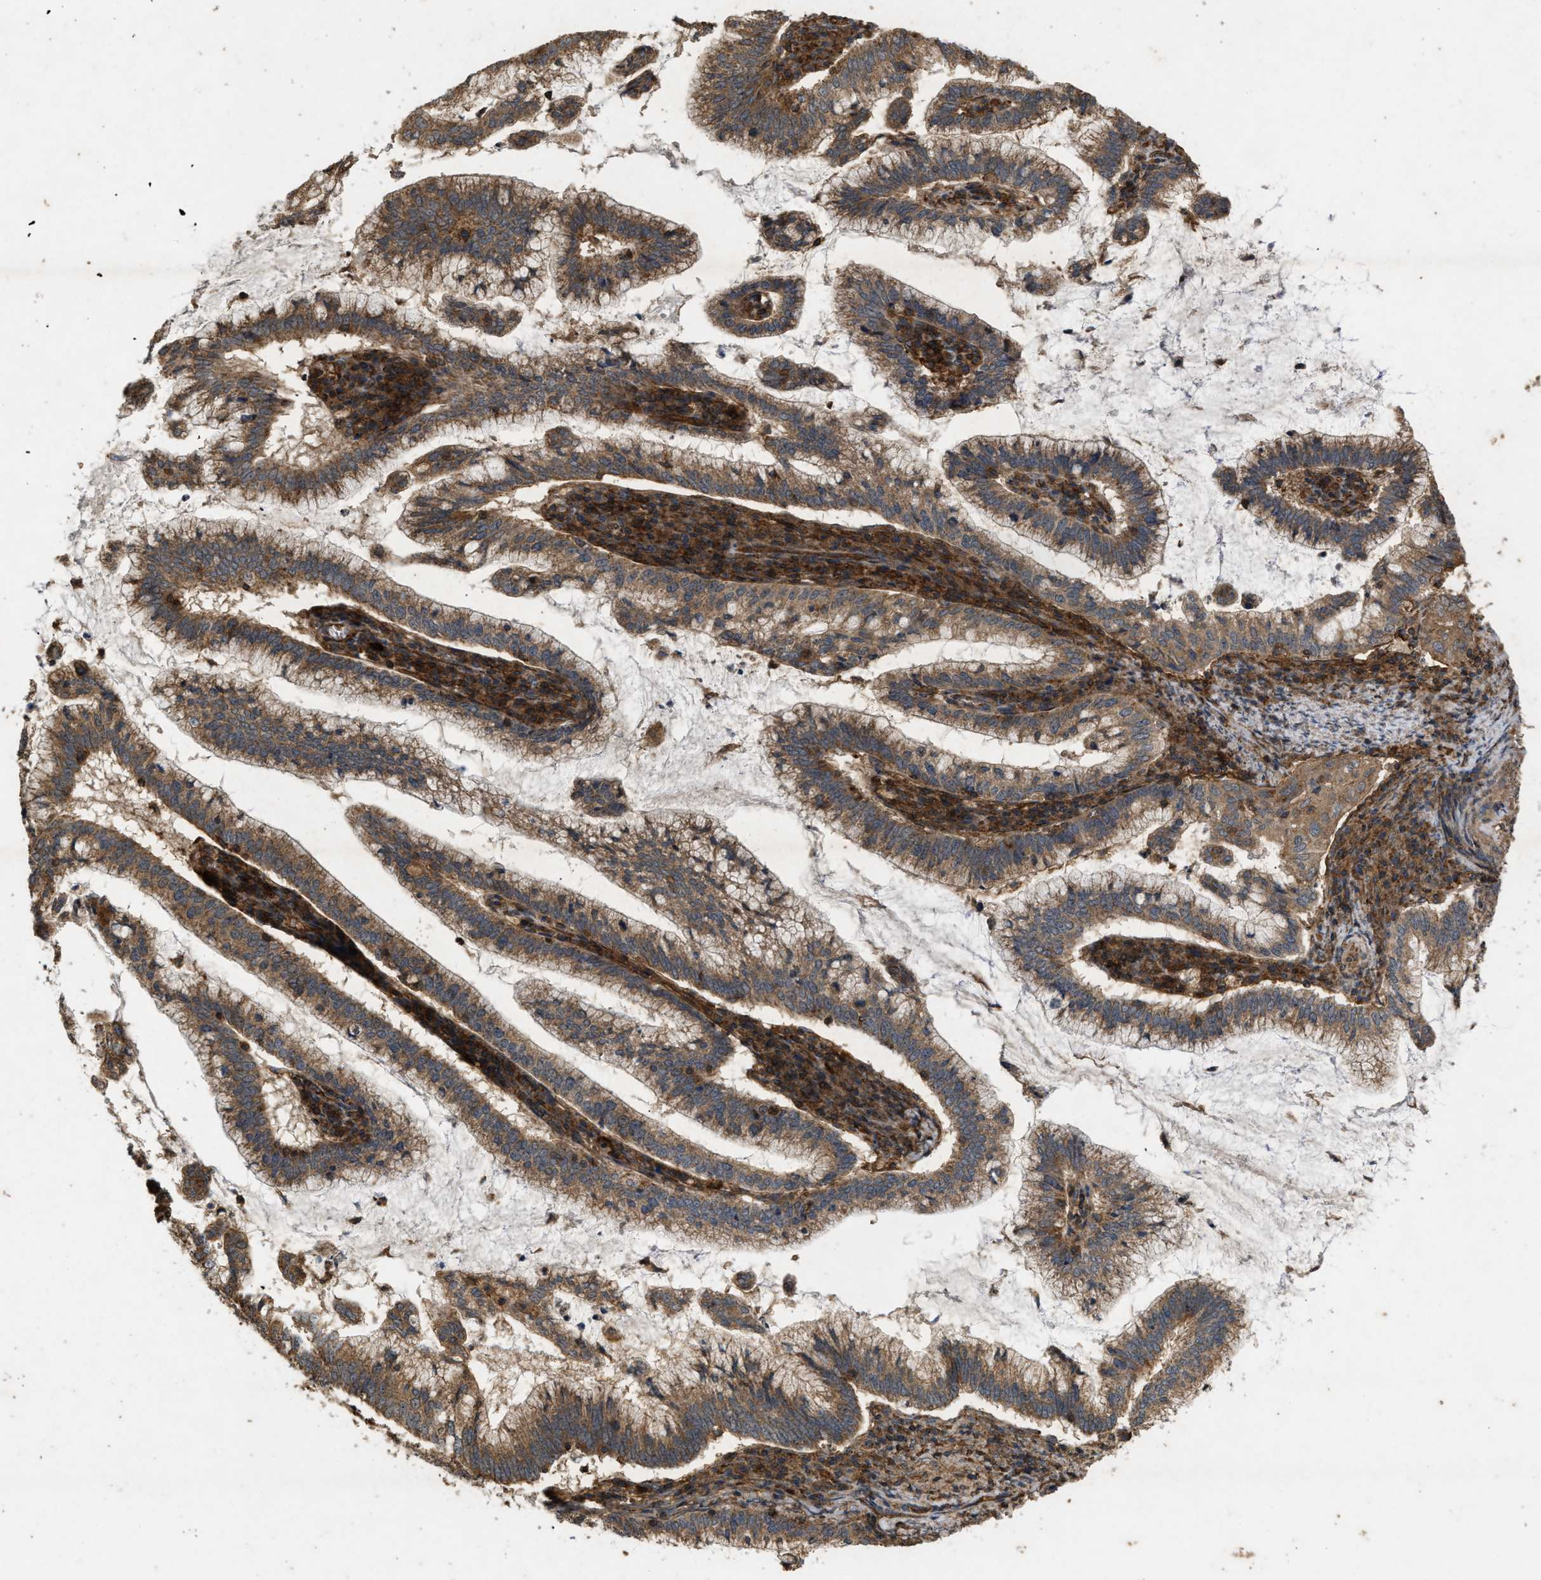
{"staining": {"intensity": "moderate", "quantity": ">75%", "location": "cytoplasmic/membranous"}, "tissue": "cervical cancer", "cell_type": "Tumor cells", "image_type": "cancer", "snomed": [{"axis": "morphology", "description": "Adenocarcinoma, NOS"}, {"axis": "topography", "description": "Cervix"}], "caption": "Immunohistochemistry (DAB) staining of cervical cancer (adenocarcinoma) reveals moderate cytoplasmic/membranous protein expression in approximately >75% of tumor cells. The staining was performed using DAB, with brown indicating positive protein expression. Nuclei are stained blue with hematoxylin.", "gene": "GNB4", "patient": {"sex": "female", "age": 36}}